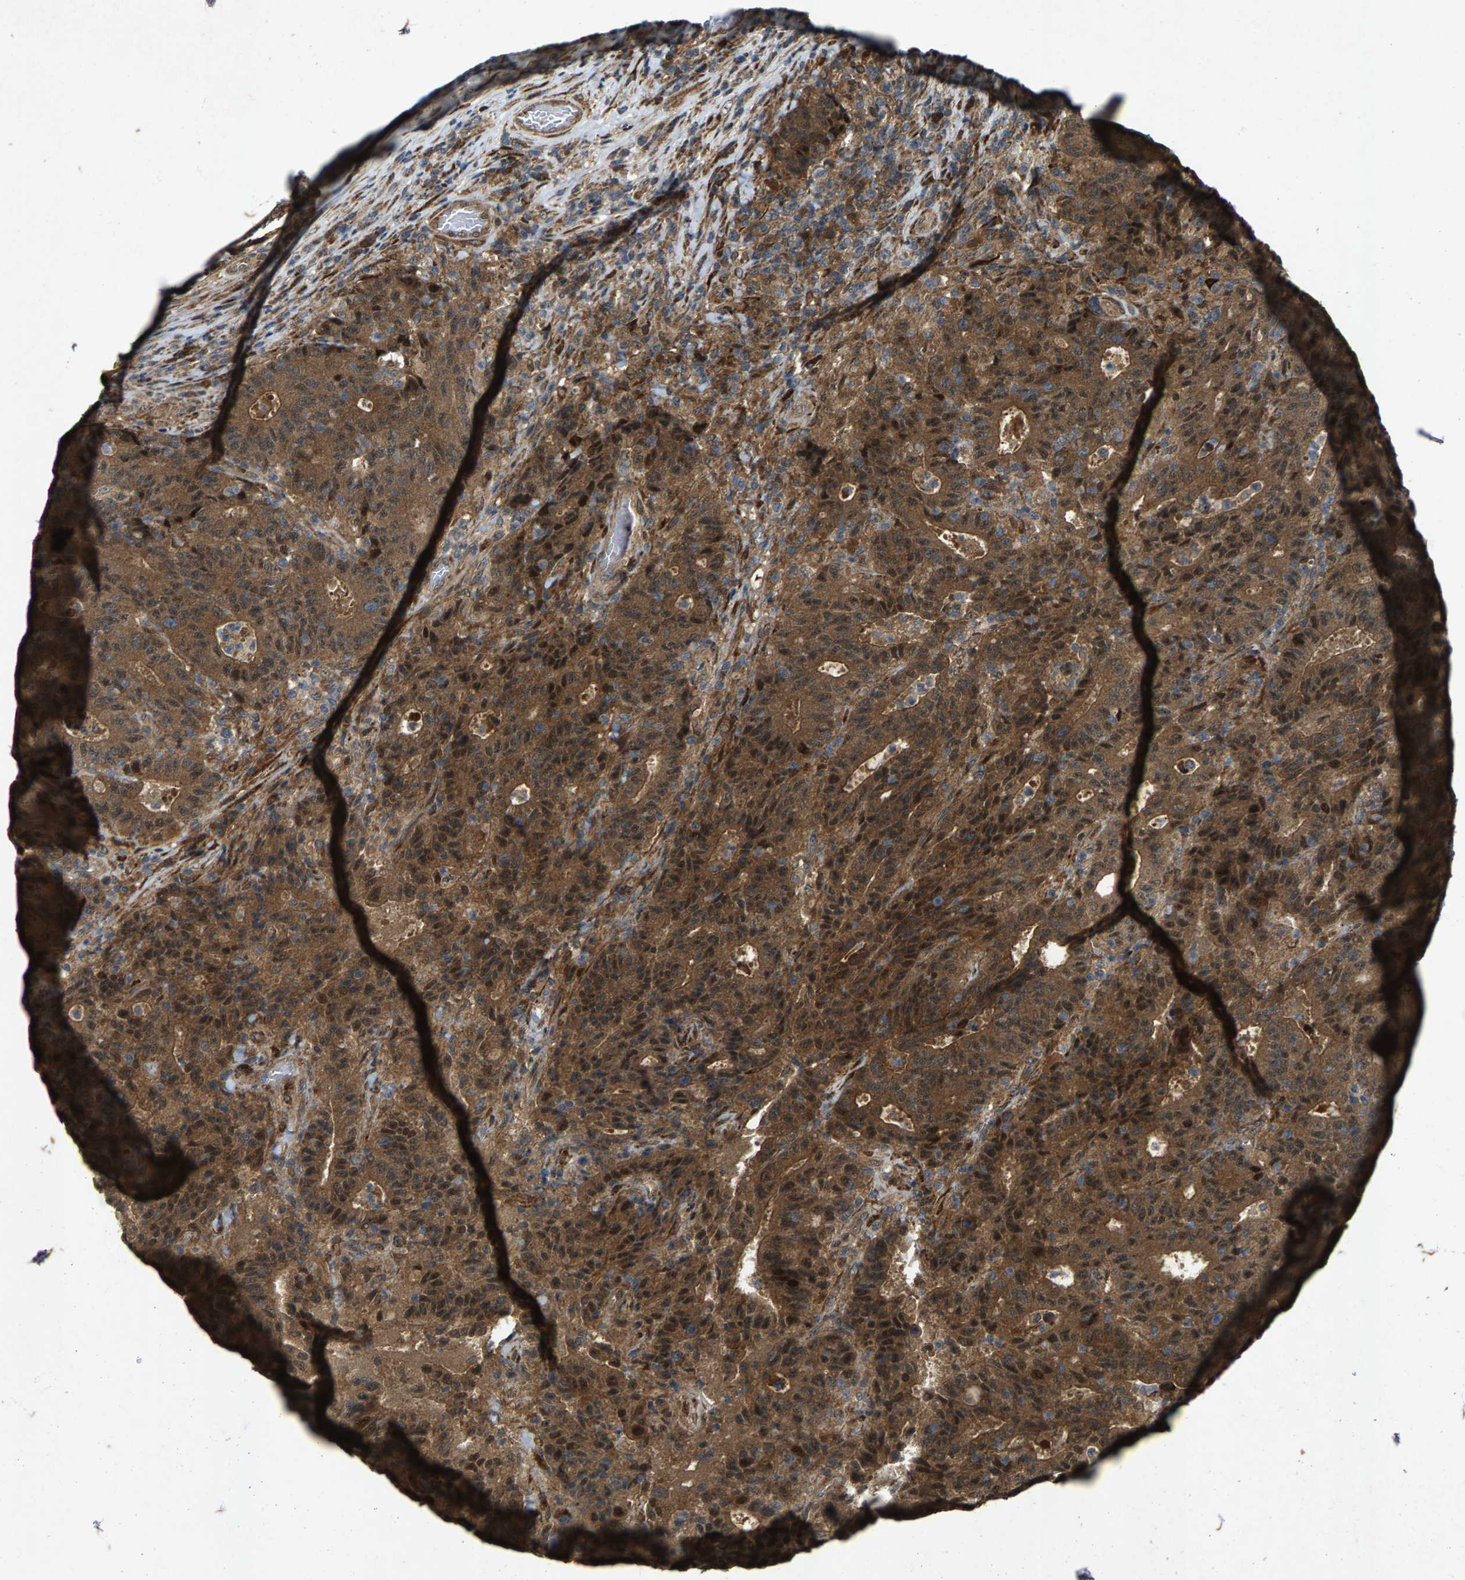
{"staining": {"intensity": "moderate", "quantity": ">75%", "location": "cytoplasmic/membranous,nuclear"}, "tissue": "colorectal cancer", "cell_type": "Tumor cells", "image_type": "cancer", "snomed": [{"axis": "morphology", "description": "Adenocarcinoma, NOS"}, {"axis": "topography", "description": "Colon"}], "caption": "This image demonstrates colorectal cancer (adenocarcinoma) stained with IHC to label a protein in brown. The cytoplasmic/membranous and nuclear of tumor cells show moderate positivity for the protein. Nuclei are counter-stained blue.", "gene": "LRRC72", "patient": {"sex": "female", "age": 75}}